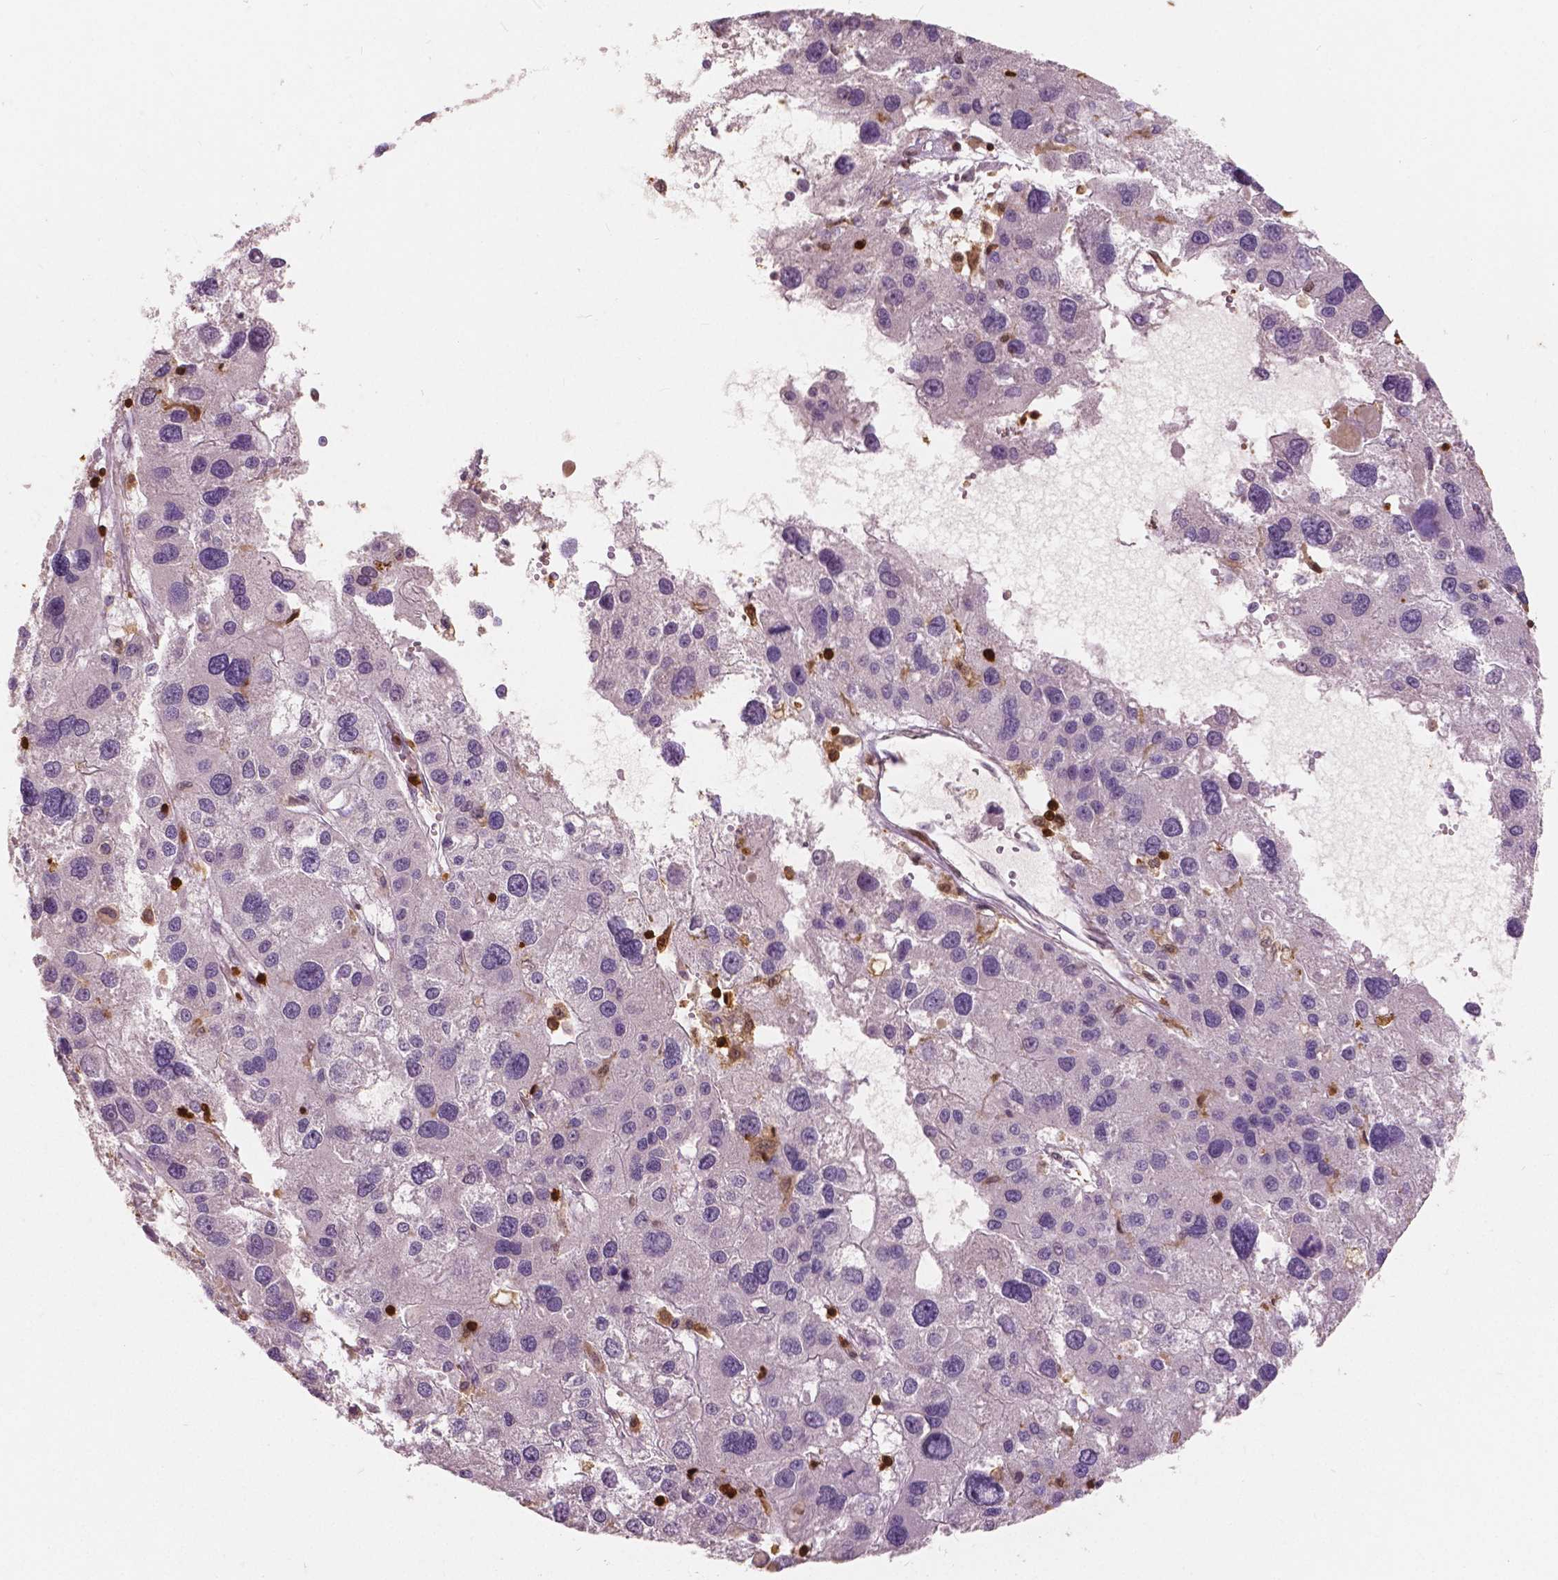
{"staining": {"intensity": "negative", "quantity": "none", "location": "none"}, "tissue": "liver cancer", "cell_type": "Tumor cells", "image_type": "cancer", "snomed": [{"axis": "morphology", "description": "Carcinoma, Hepatocellular, NOS"}, {"axis": "topography", "description": "Liver"}], "caption": "This is an immunohistochemistry (IHC) micrograph of liver cancer. There is no positivity in tumor cells.", "gene": "S100A4", "patient": {"sex": "male", "age": 73}}